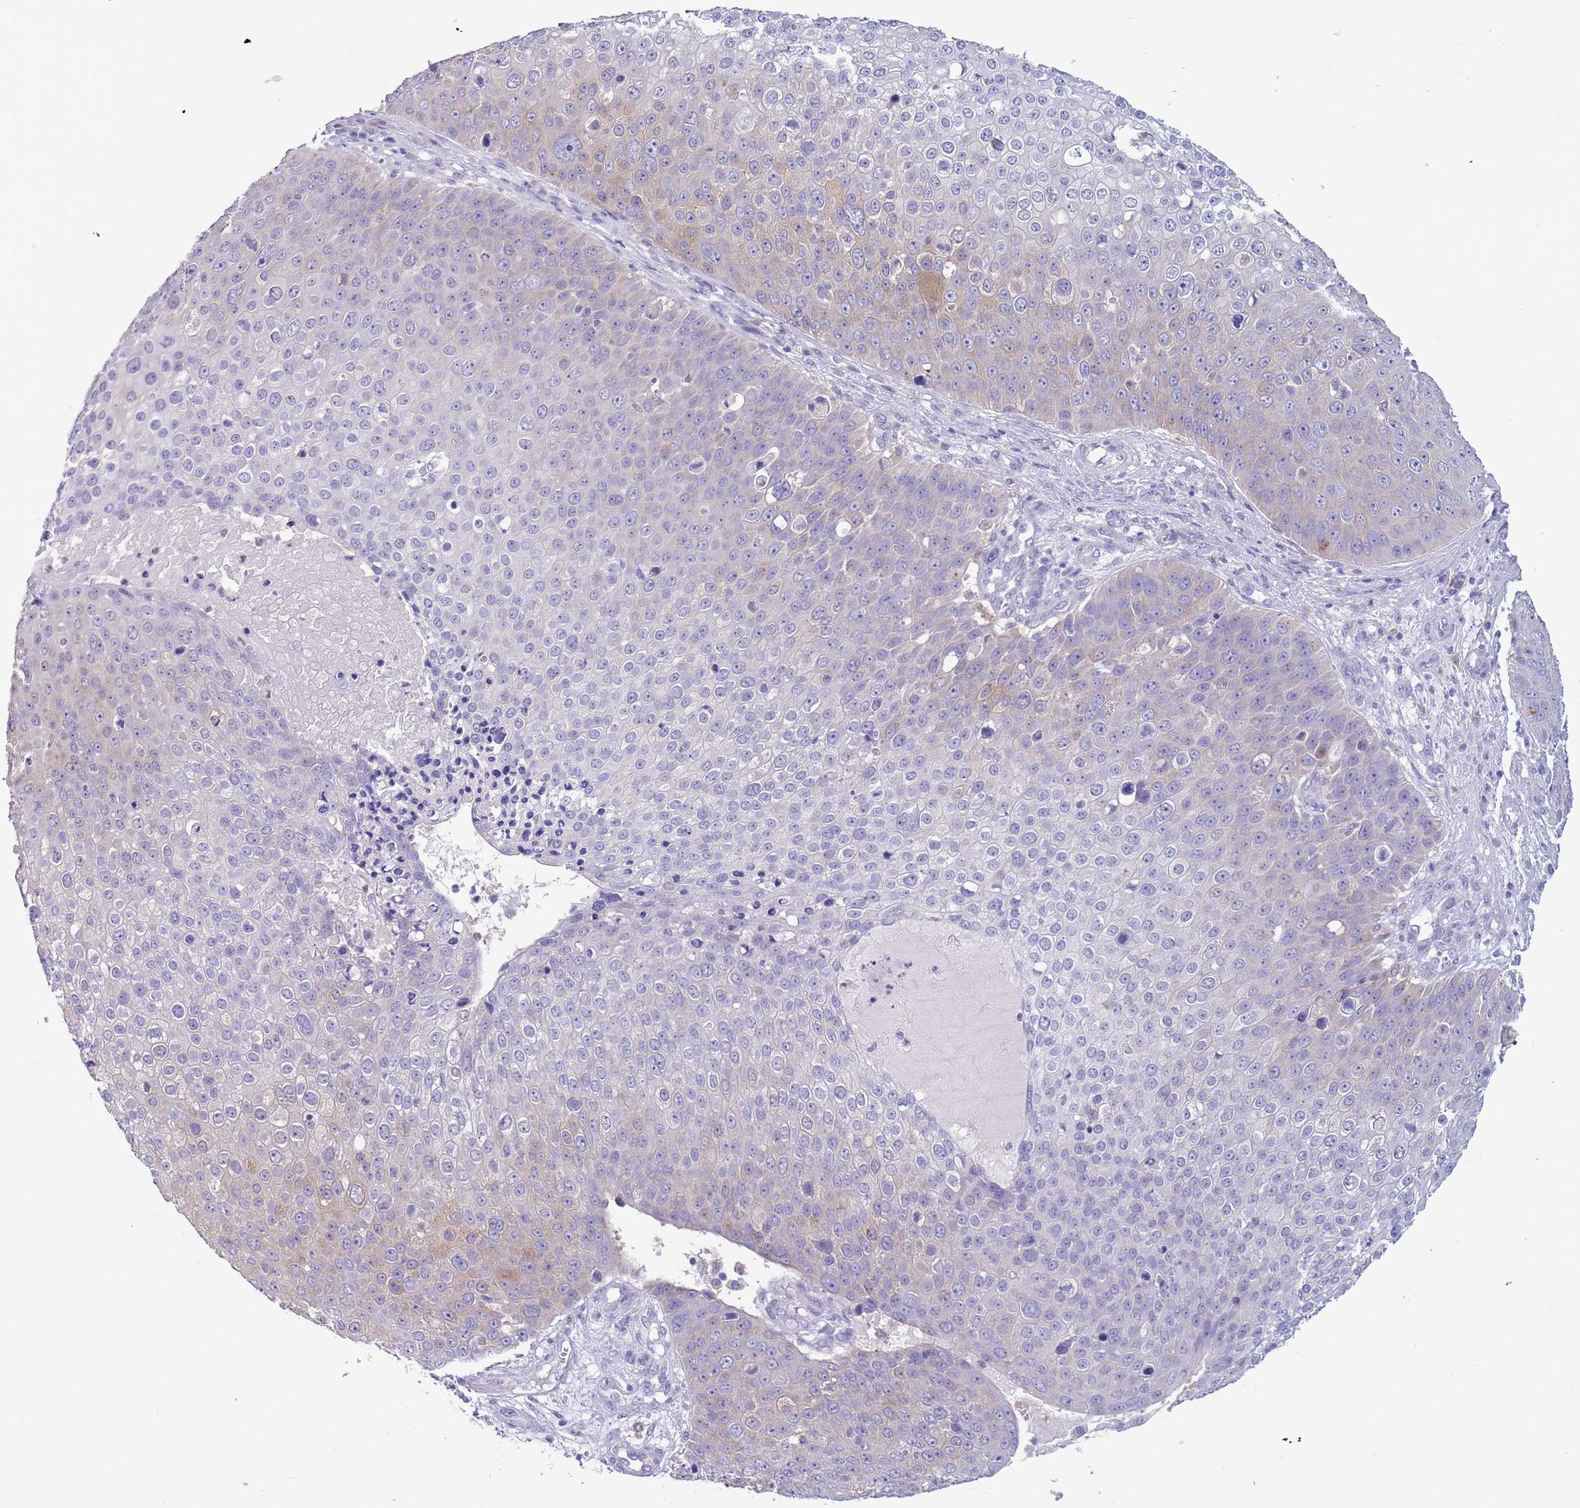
{"staining": {"intensity": "weak", "quantity": "25%-75%", "location": "cytoplasmic/membranous"}, "tissue": "skin cancer", "cell_type": "Tumor cells", "image_type": "cancer", "snomed": [{"axis": "morphology", "description": "Squamous cell carcinoma, NOS"}, {"axis": "topography", "description": "Skin"}], "caption": "There is low levels of weak cytoplasmic/membranous expression in tumor cells of skin cancer, as demonstrated by immunohistochemical staining (brown color).", "gene": "PFKFB2", "patient": {"sex": "male", "age": 71}}